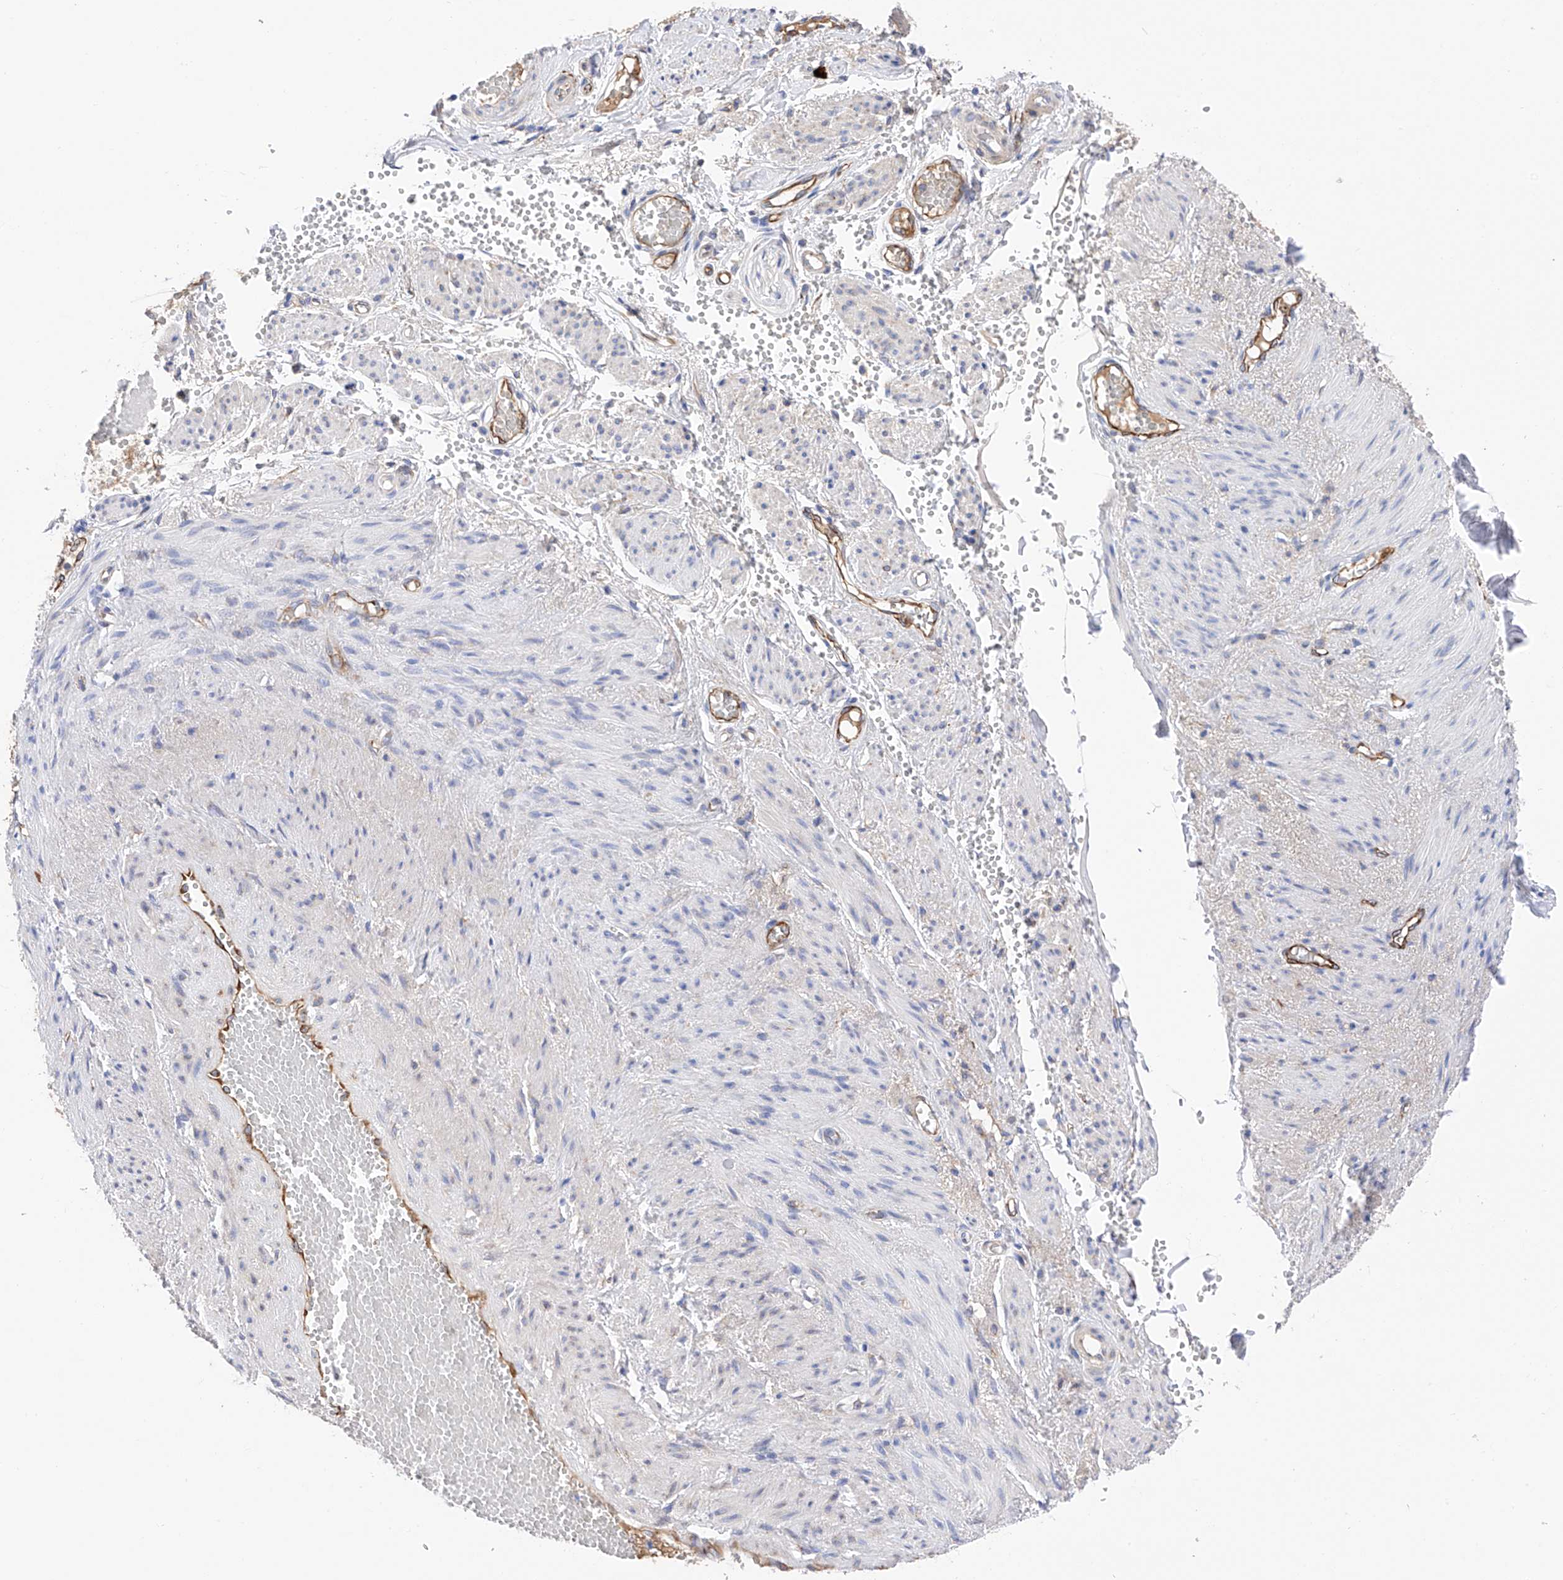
{"staining": {"intensity": "negative", "quantity": "none", "location": "none"}, "tissue": "adipose tissue", "cell_type": "Adipocytes", "image_type": "normal", "snomed": [{"axis": "morphology", "description": "Normal tissue, NOS"}, {"axis": "topography", "description": "Smooth muscle"}, {"axis": "topography", "description": "Peripheral nerve tissue"}], "caption": "DAB (3,3'-diaminobenzidine) immunohistochemical staining of benign human adipose tissue displays no significant staining in adipocytes.", "gene": "PDIA5", "patient": {"sex": "female", "age": 39}}